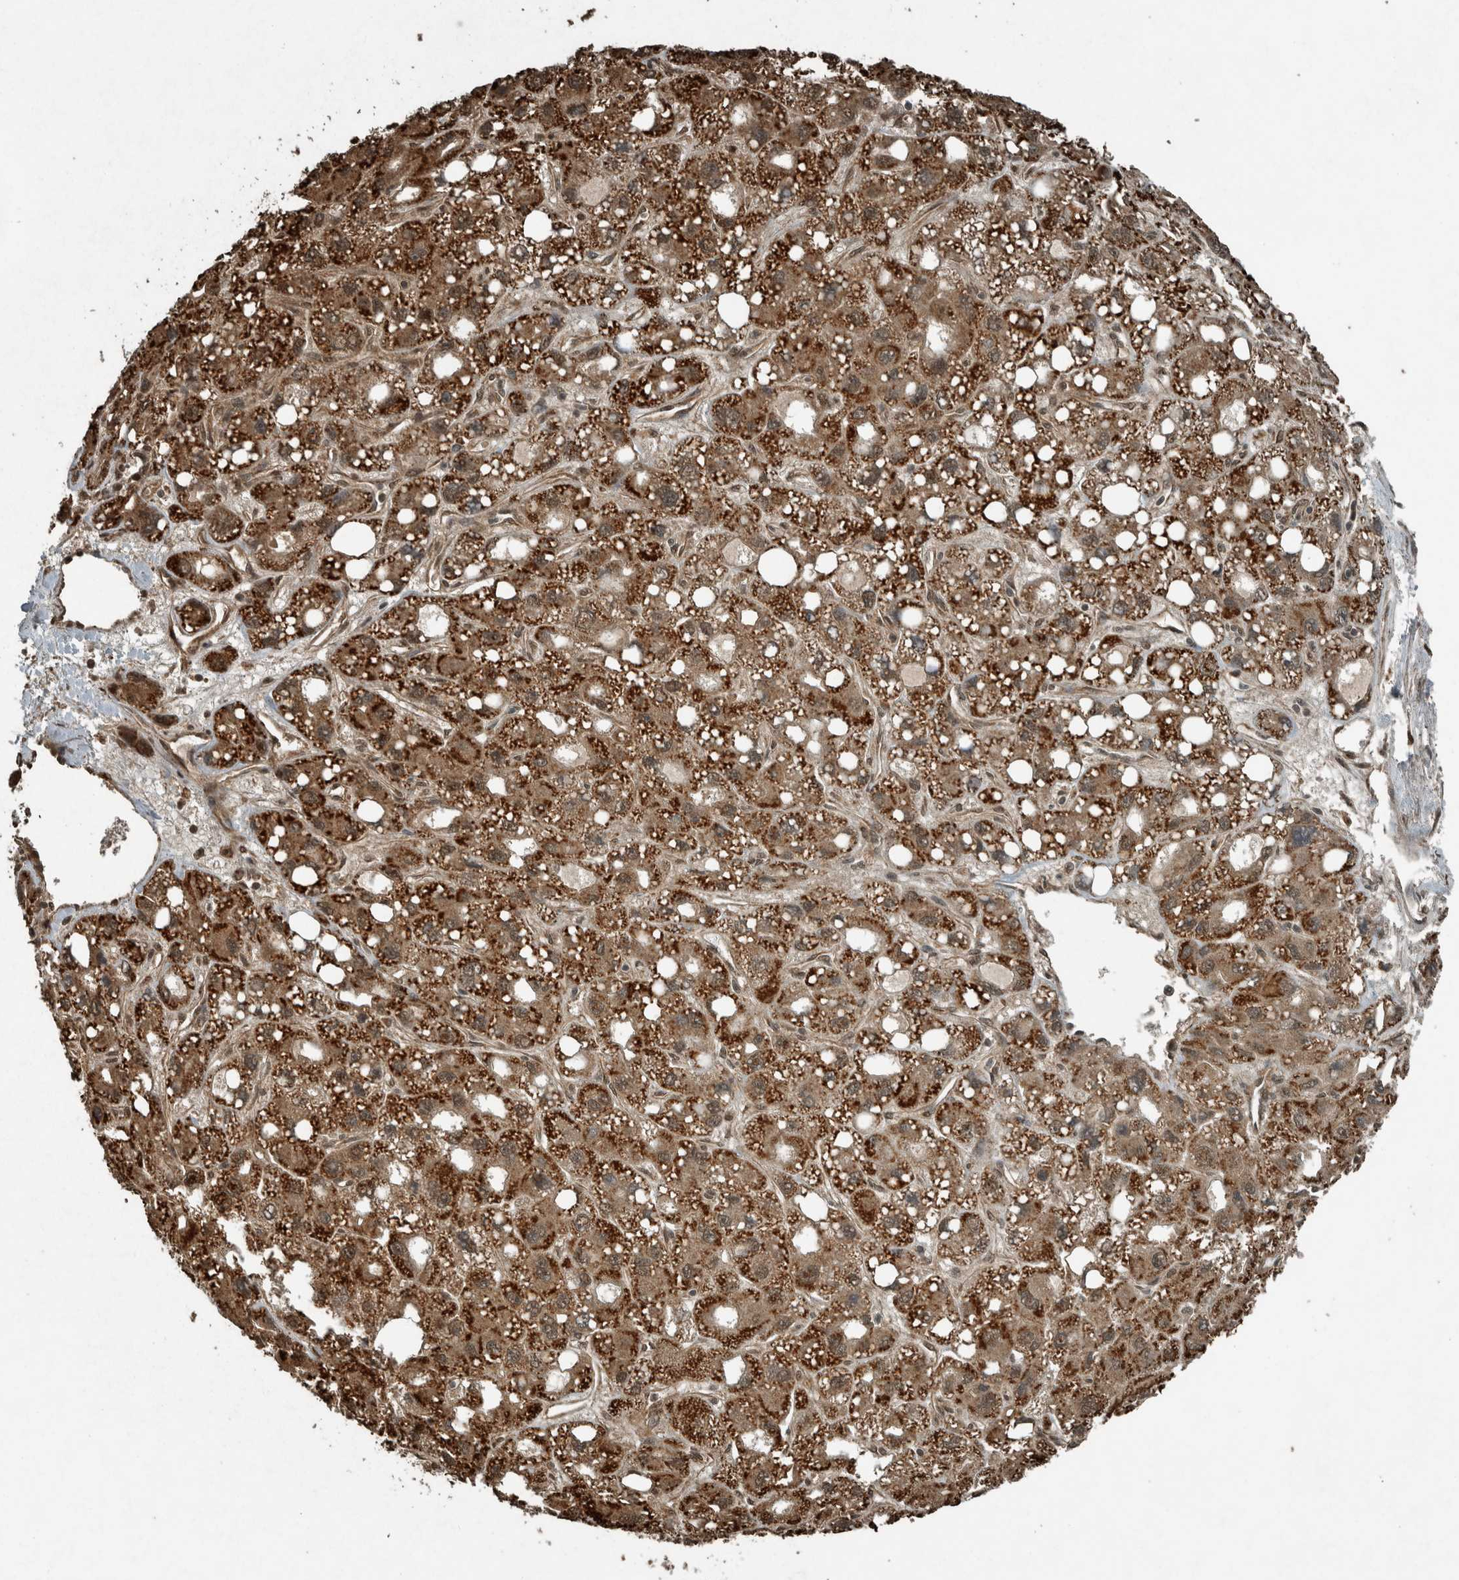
{"staining": {"intensity": "strong", "quantity": ">75%", "location": "cytoplasmic/membranous"}, "tissue": "liver cancer", "cell_type": "Tumor cells", "image_type": "cancer", "snomed": [{"axis": "morphology", "description": "Carcinoma, Hepatocellular, NOS"}, {"axis": "topography", "description": "Liver"}], "caption": "Human hepatocellular carcinoma (liver) stained with a protein marker exhibits strong staining in tumor cells.", "gene": "ARHGEF12", "patient": {"sex": "male", "age": 55}}